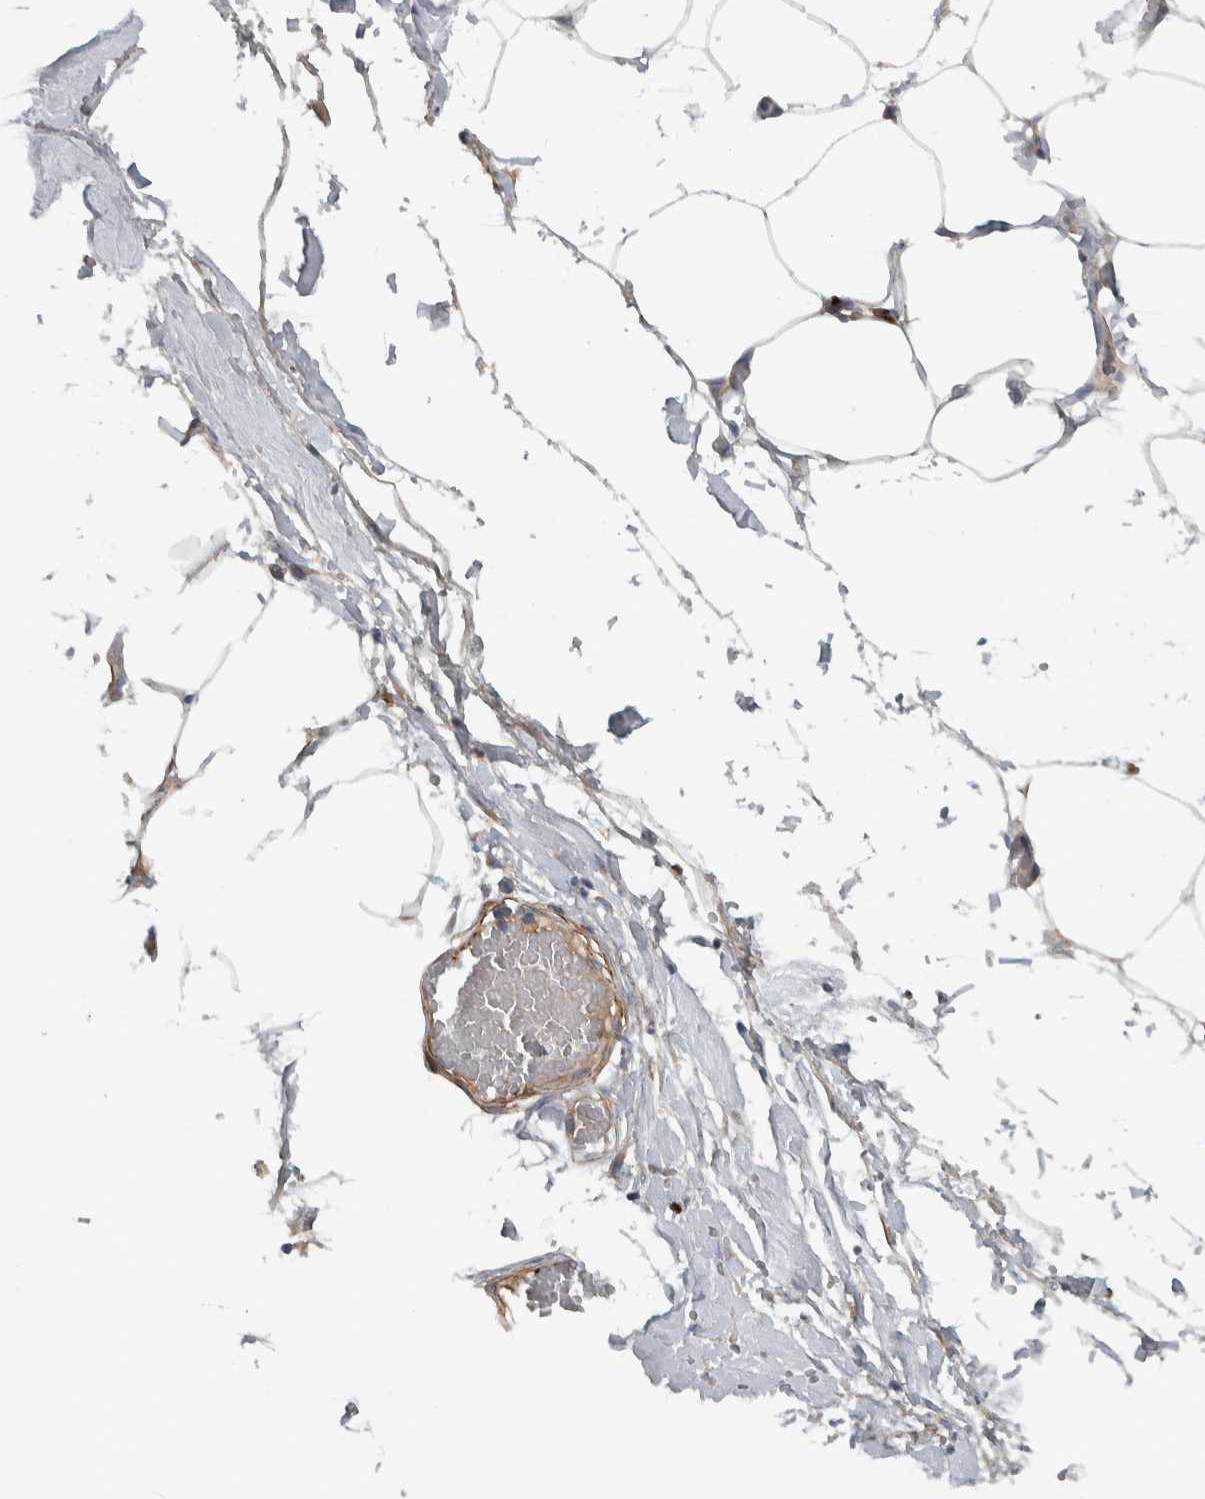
{"staining": {"intensity": "negative", "quantity": "none", "location": "none"}, "tissue": "adipose tissue", "cell_type": "Adipocytes", "image_type": "normal", "snomed": [{"axis": "morphology", "description": "Normal tissue, NOS"}, {"axis": "morphology", "description": "Adenocarcinoma, NOS"}, {"axis": "topography", "description": "Colon"}, {"axis": "topography", "description": "Peripheral nerve tissue"}], "caption": "IHC of unremarkable adipose tissue exhibits no staining in adipocytes.", "gene": "LBHD1", "patient": {"sex": "male", "age": 14}}